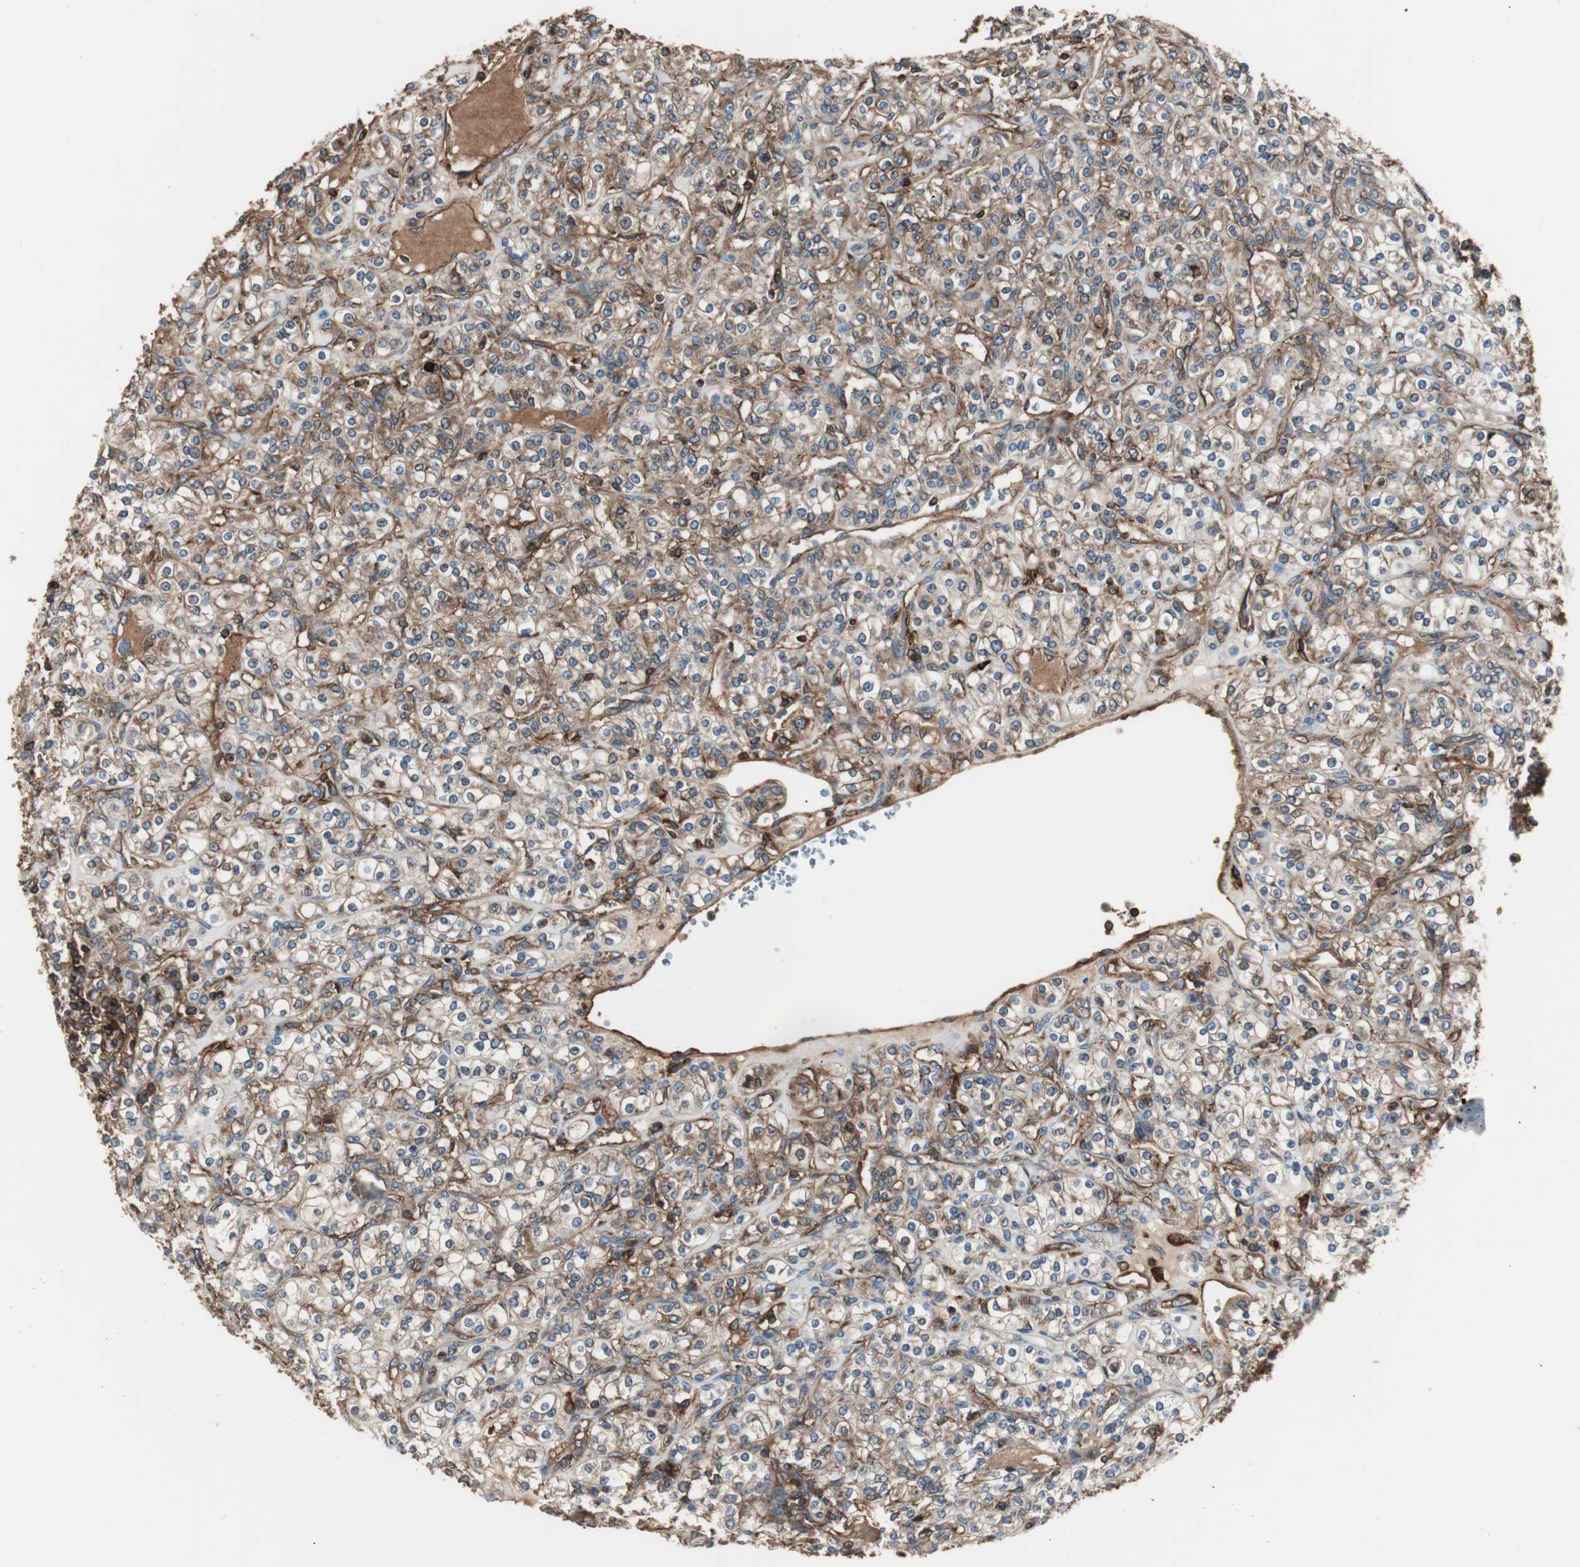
{"staining": {"intensity": "moderate", "quantity": "25%-75%", "location": "cytoplasmic/membranous"}, "tissue": "renal cancer", "cell_type": "Tumor cells", "image_type": "cancer", "snomed": [{"axis": "morphology", "description": "Adenocarcinoma, NOS"}, {"axis": "topography", "description": "Kidney"}], "caption": "Immunohistochemistry image of neoplastic tissue: human renal cancer stained using immunohistochemistry exhibits medium levels of moderate protein expression localized specifically in the cytoplasmic/membranous of tumor cells, appearing as a cytoplasmic/membranous brown color.", "gene": "B2M", "patient": {"sex": "male", "age": 77}}